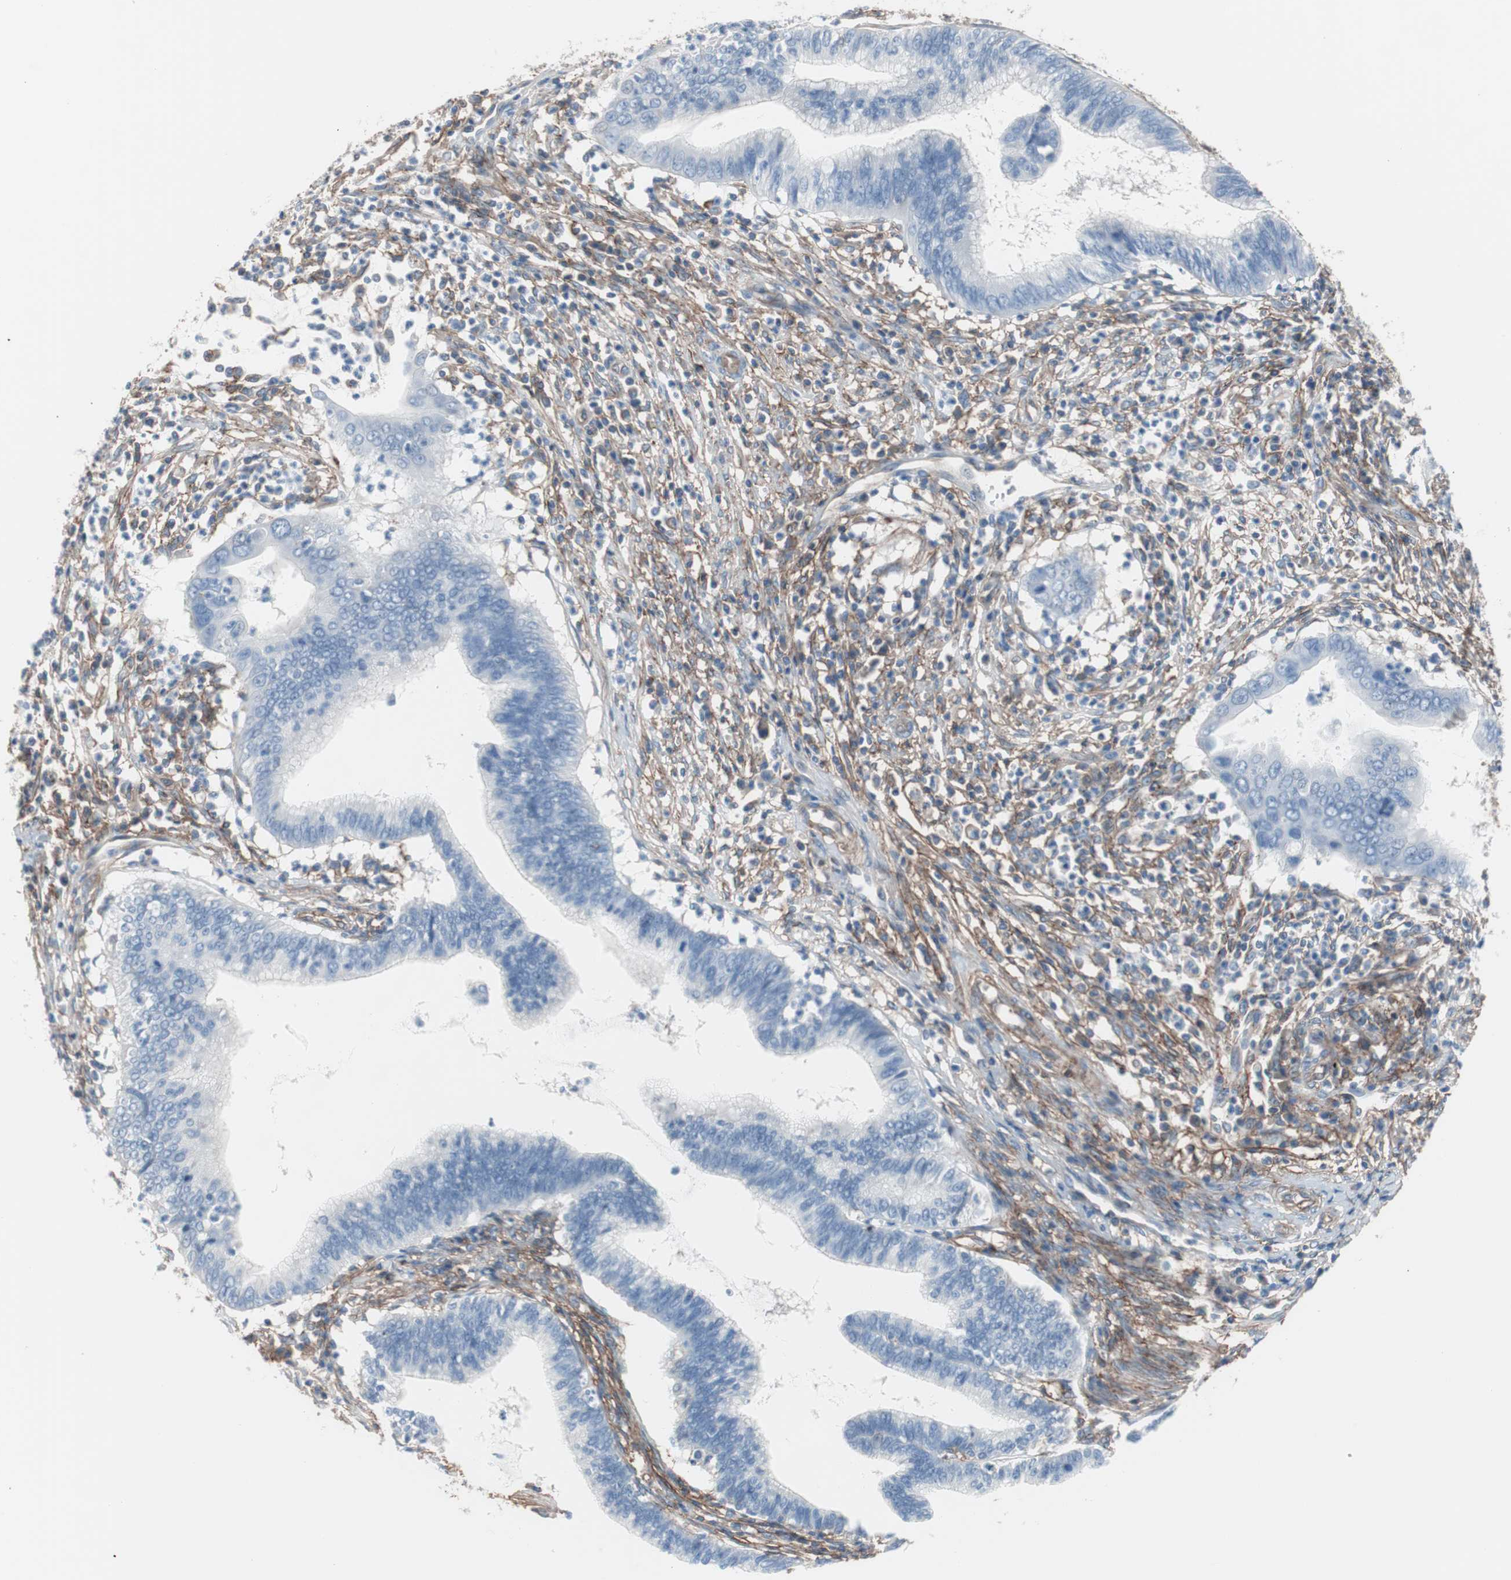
{"staining": {"intensity": "negative", "quantity": "none", "location": "none"}, "tissue": "cervical cancer", "cell_type": "Tumor cells", "image_type": "cancer", "snomed": [{"axis": "morphology", "description": "Adenocarcinoma, NOS"}, {"axis": "topography", "description": "Cervix"}], "caption": "High power microscopy micrograph of an IHC image of cervical adenocarcinoma, revealing no significant staining in tumor cells. (Brightfield microscopy of DAB (3,3'-diaminobenzidine) immunohistochemistry (IHC) at high magnification).", "gene": "CD81", "patient": {"sex": "female", "age": 36}}